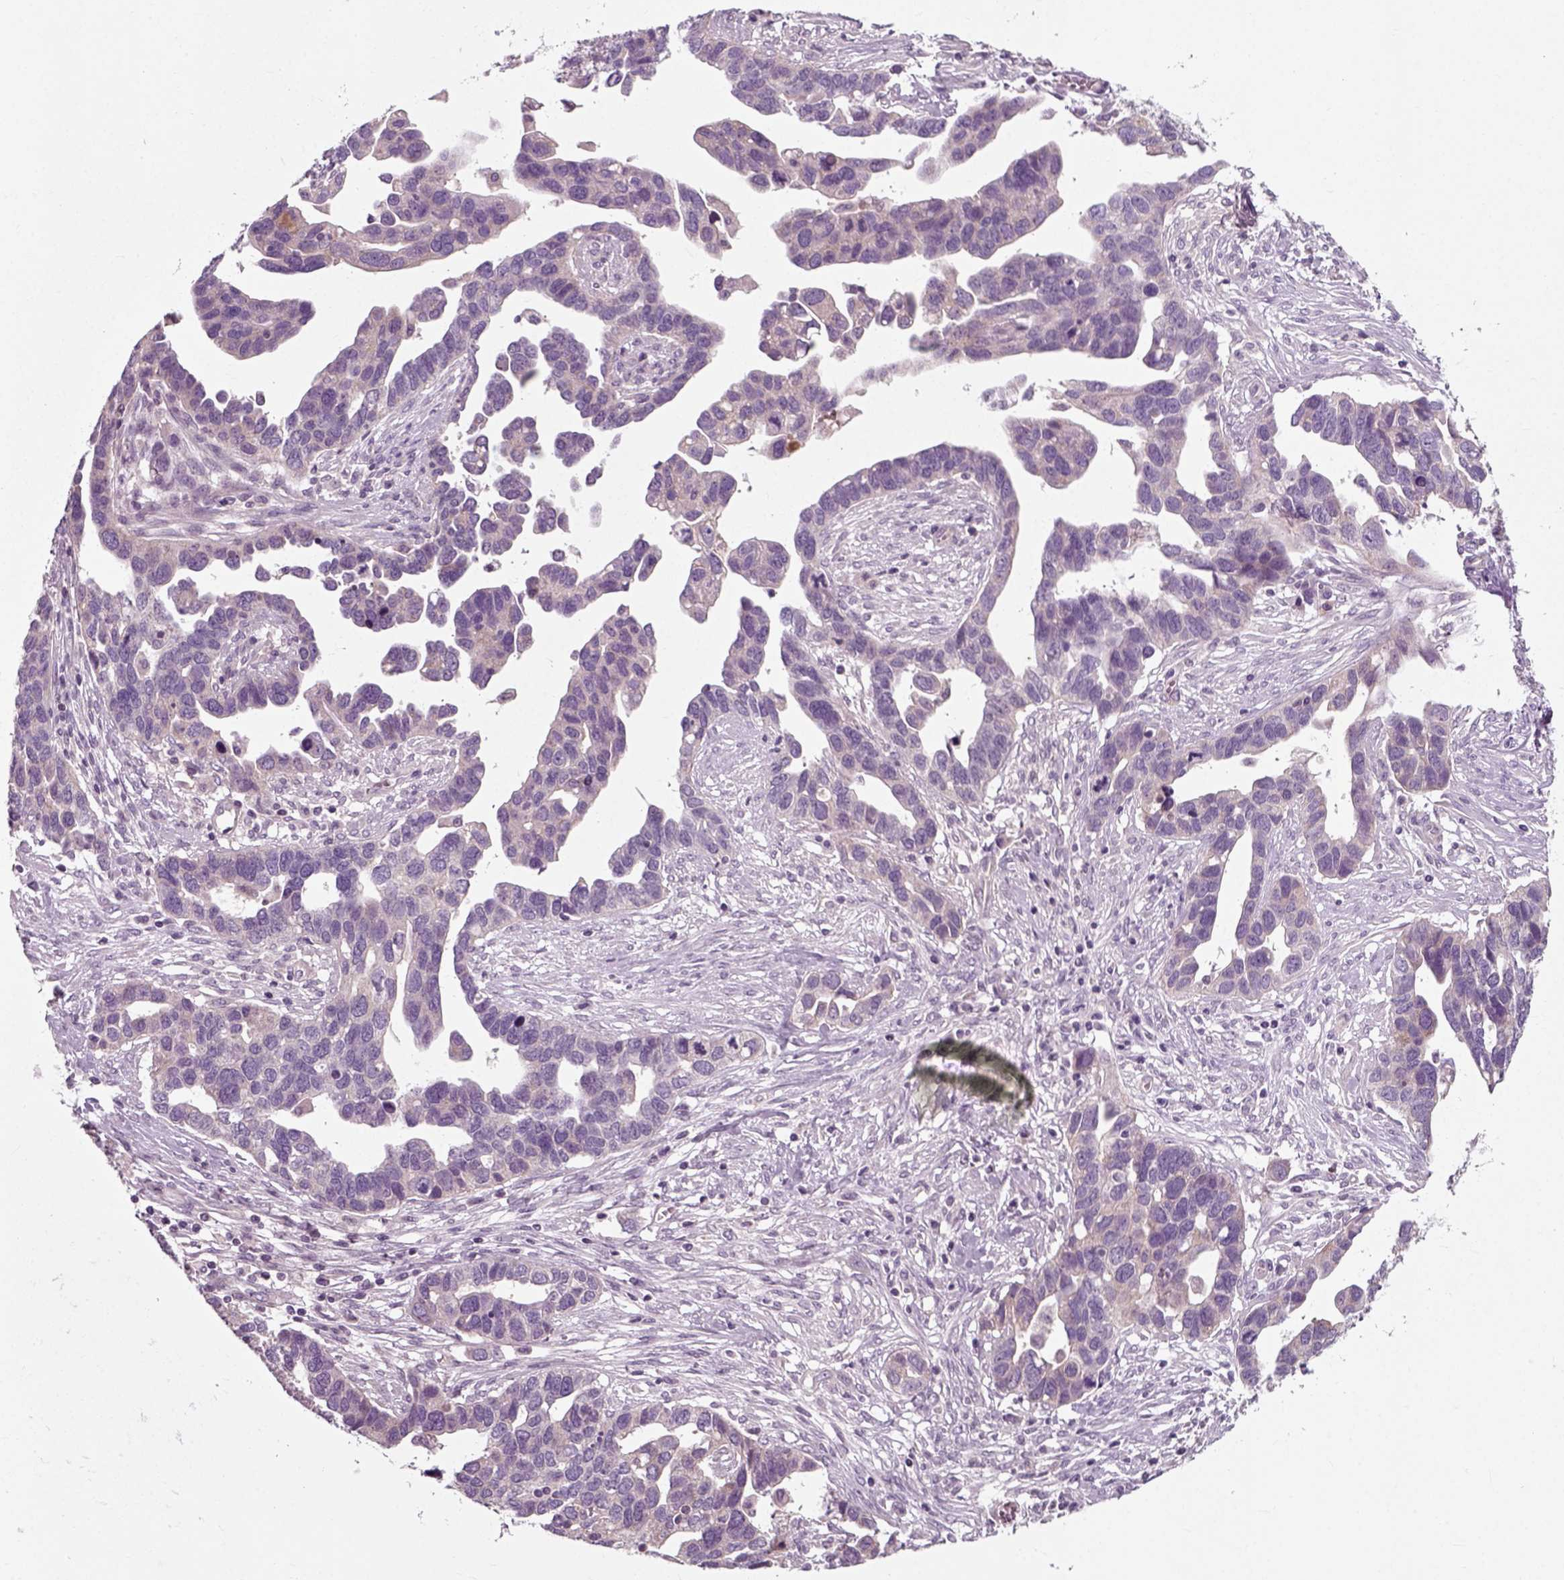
{"staining": {"intensity": "weak", "quantity": "<25%", "location": "cytoplasmic/membranous"}, "tissue": "ovarian cancer", "cell_type": "Tumor cells", "image_type": "cancer", "snomed": [{"axis": "morphology", "description": "Cystadenocarcinoma, serous, NOS"}, {"axis": "topography", "description": "Ovary"}], "caption": "This is an immunohistochemistry (IHC) photomicrograph of ovarian cancer (serous cystadenocarcinoma). There is no staining in tumor cells.", "gene": "RND2", "patient": {"sex": "female", "age": 54}}